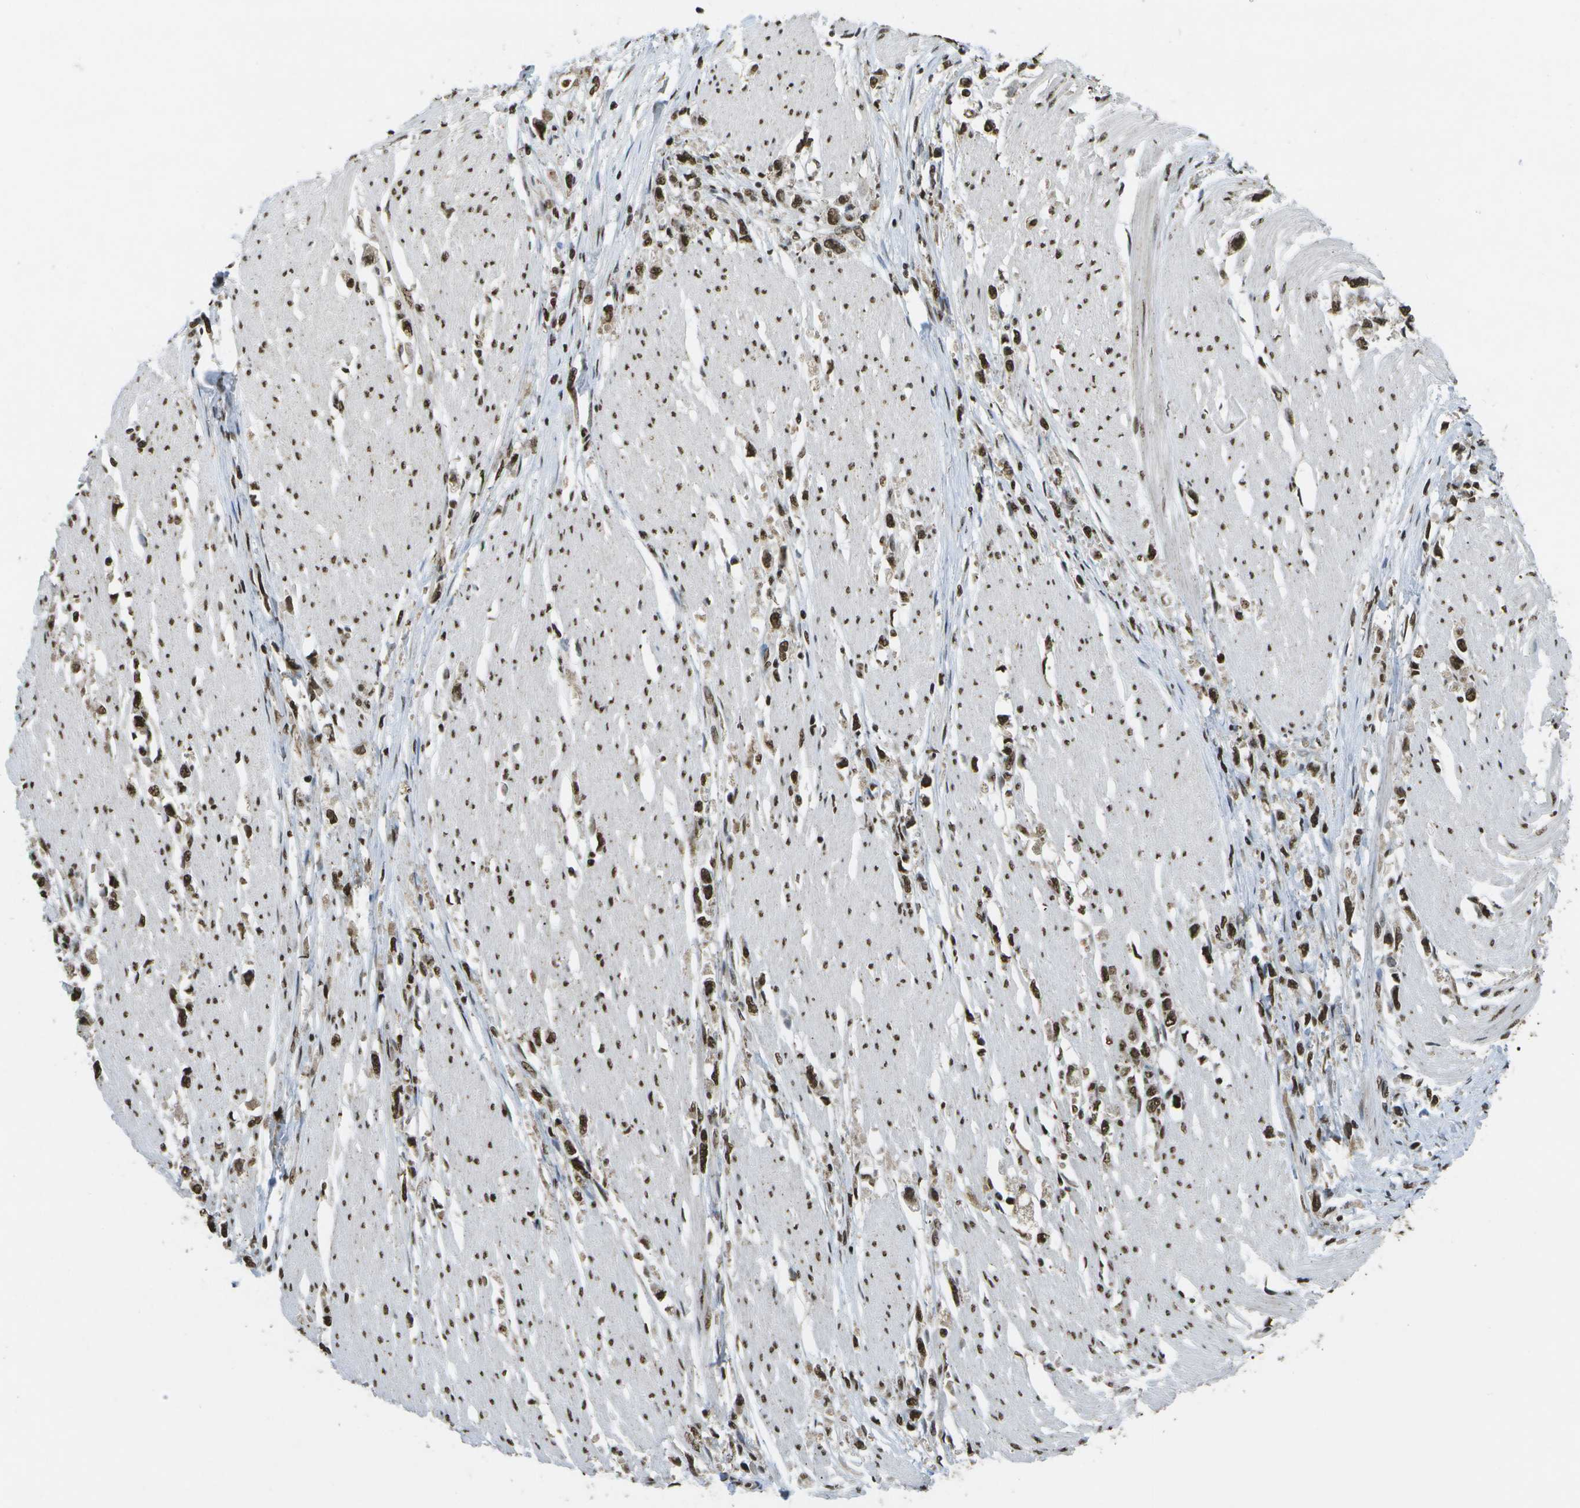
{"staining": {"intensity": "strong", "quantity": "25%-75%", "location": "nuclear"}, "tissue": "stomach cancer", "cell_type": "Tumor cells", "image_type": "cancer", "snomed": [{"axis": "morphology", "description": "Adenocarcinoma, NOS"}, {"axis": "topography", "description": "Stomach"}], "caption": "The photomicrograph reveals staining of adenocarcinoma (stomach), revealing strong nuclear protein expression (brown color) within tumor cells.", "gene": "SPEN", "patient": {"sex": "female", "age": 59}}